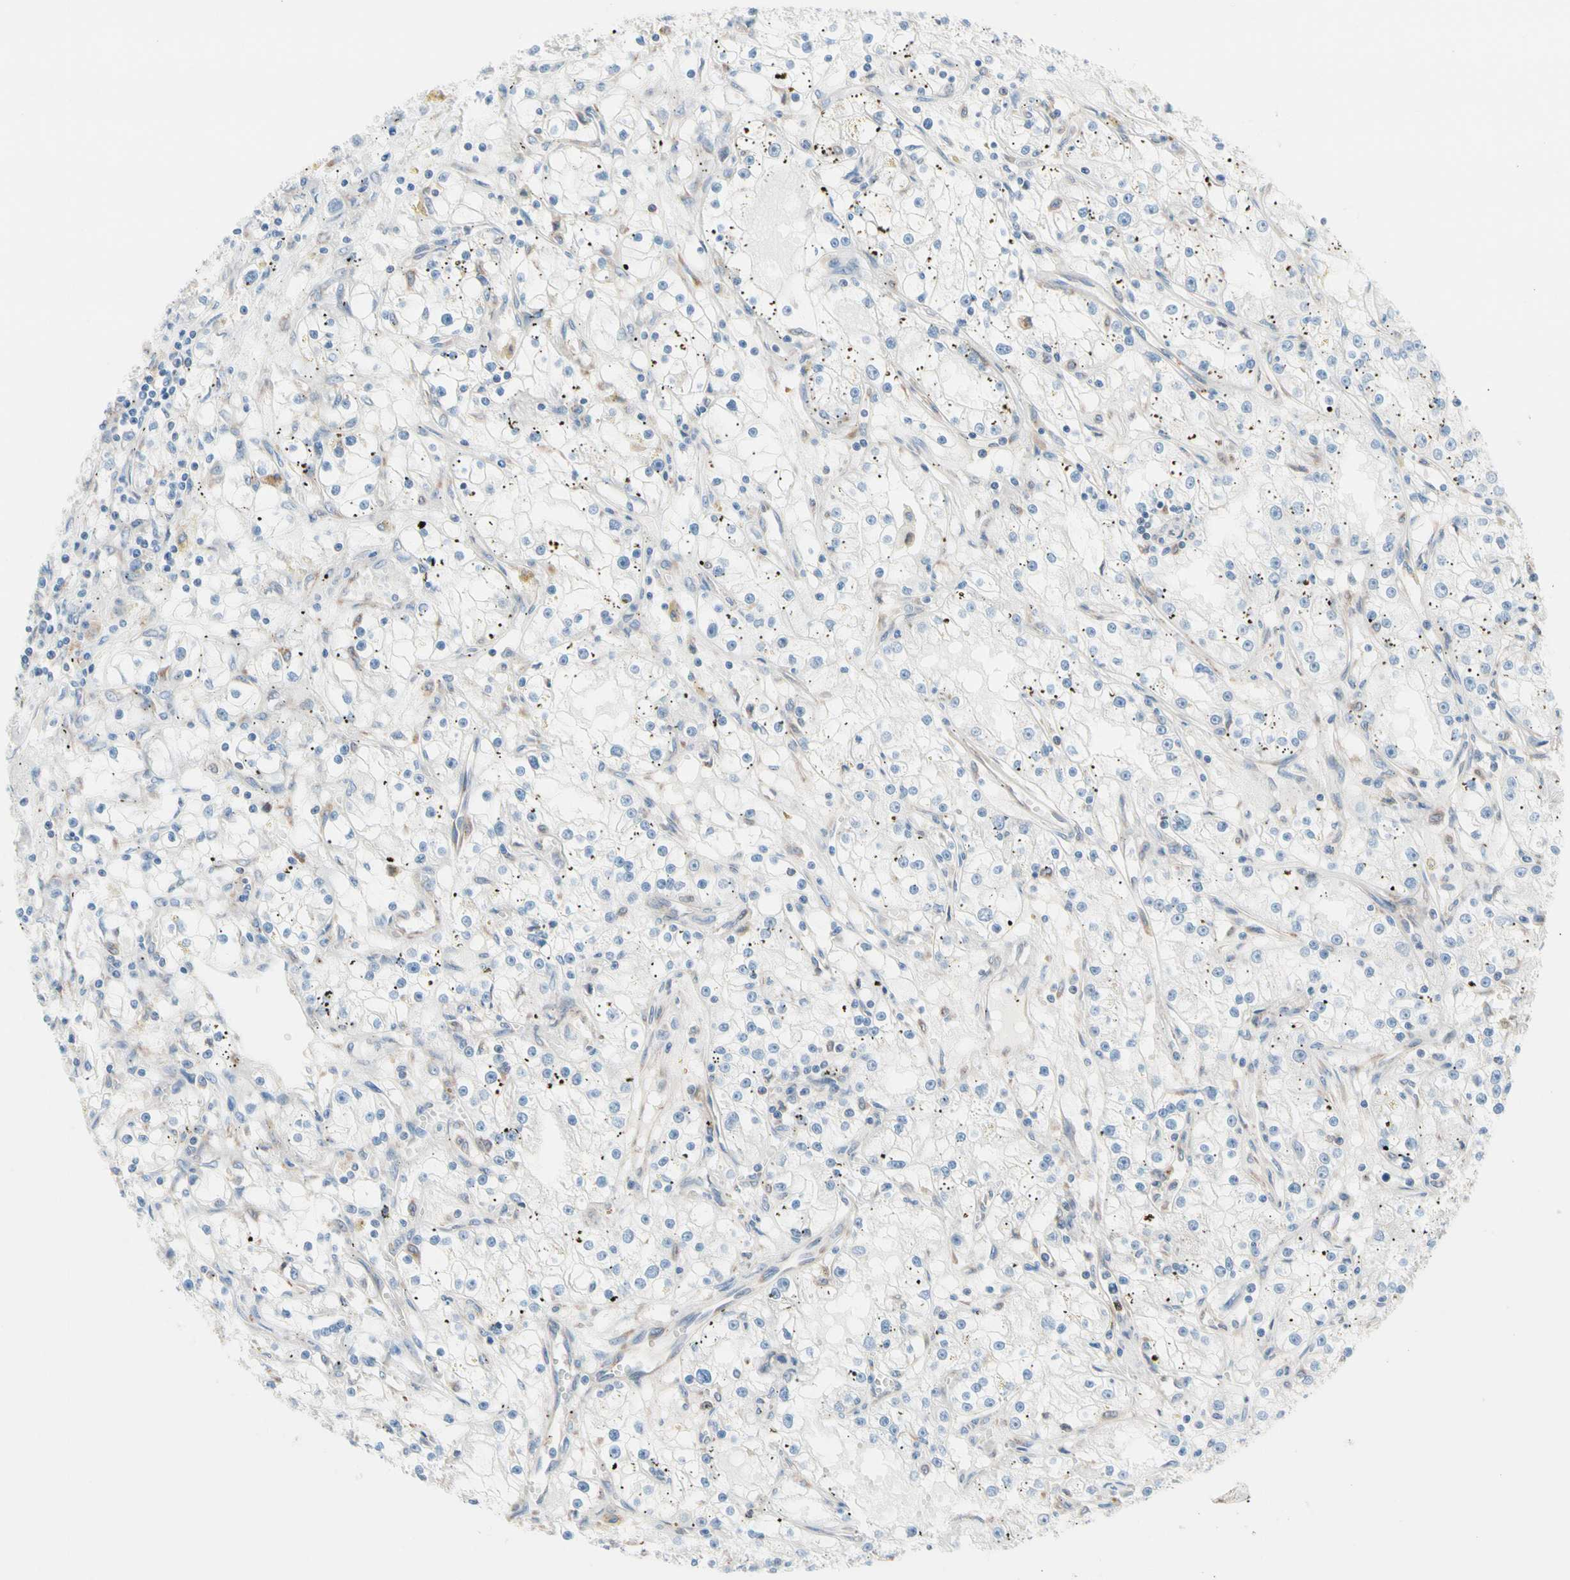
{"staining": {"intensity": "negative", "quantity": "none", "location": "none"}, "tissue": "renal cancer", "cell_type": "Tumor cells", "image_type": "cancer", "snomed": [{"axis": "morphology", "description": "Adenocarcinoma, NOS"}, {"axis": "topography", "description": "Kidney"}], "caption": "Tumor cells are negative for brown protein staining in adenocarcinoma (renal).", "gene": "HK1", "patient": {"sex": "male", "age": 56}}